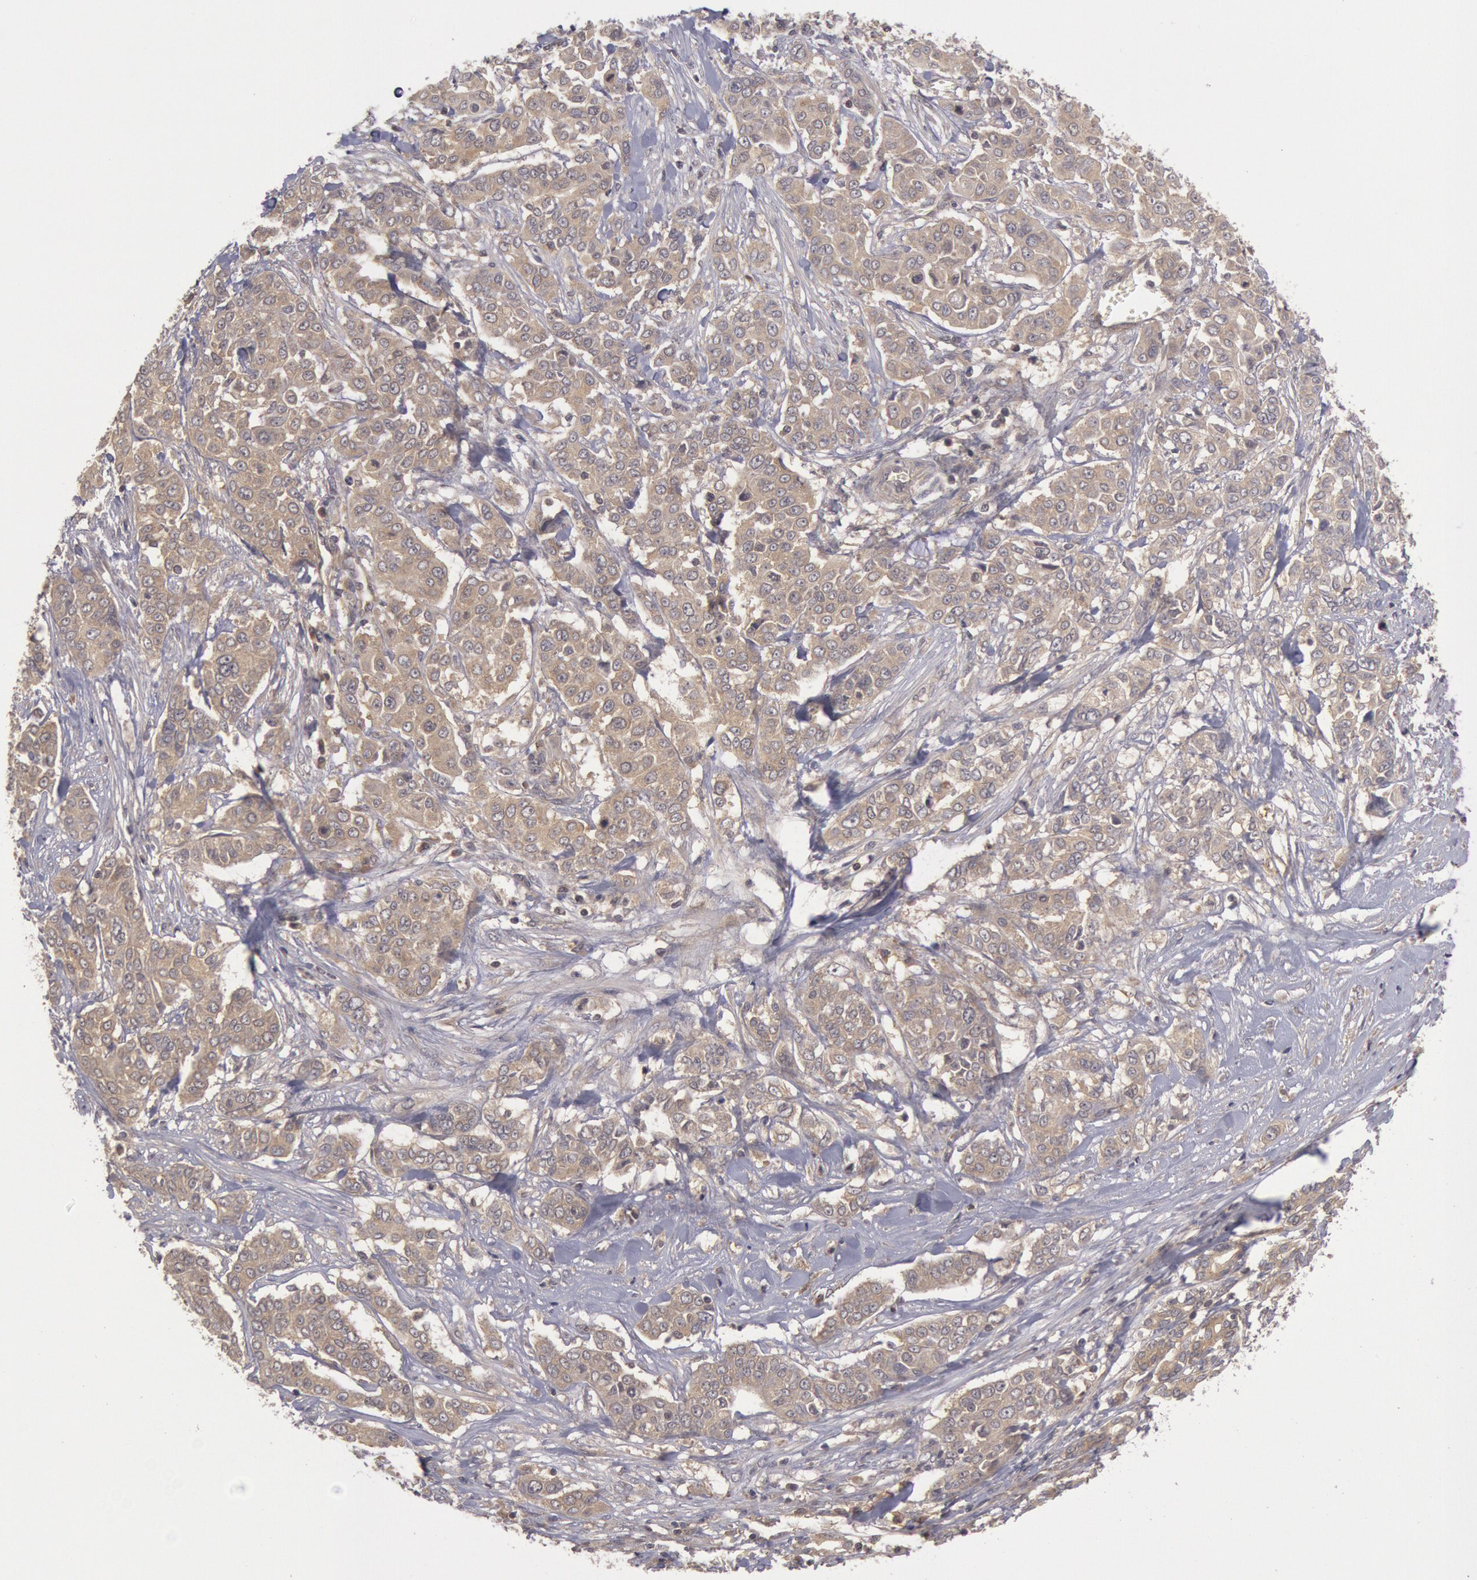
{"staining": {"intensity": "weak", "quantity": ">75%", "location": "cytoplasmic/membranous"}, "tissue": "pancreatic cancer", "cell_type": "Tumor cells", "image_type": "cancer", "snomed": [{"axis": "morphology", "description": "Adenocarcinoma, NOS"}, {"axis": "topography", "description": "Pancreas"}], "caption": "A brown stain shows weak cytoplasmic/membranous expression of a protein in human pancreatic adenocarcinoma tumor cells.", "gene": "BRAF", "patient": {"sex": "female", "age": 52}}